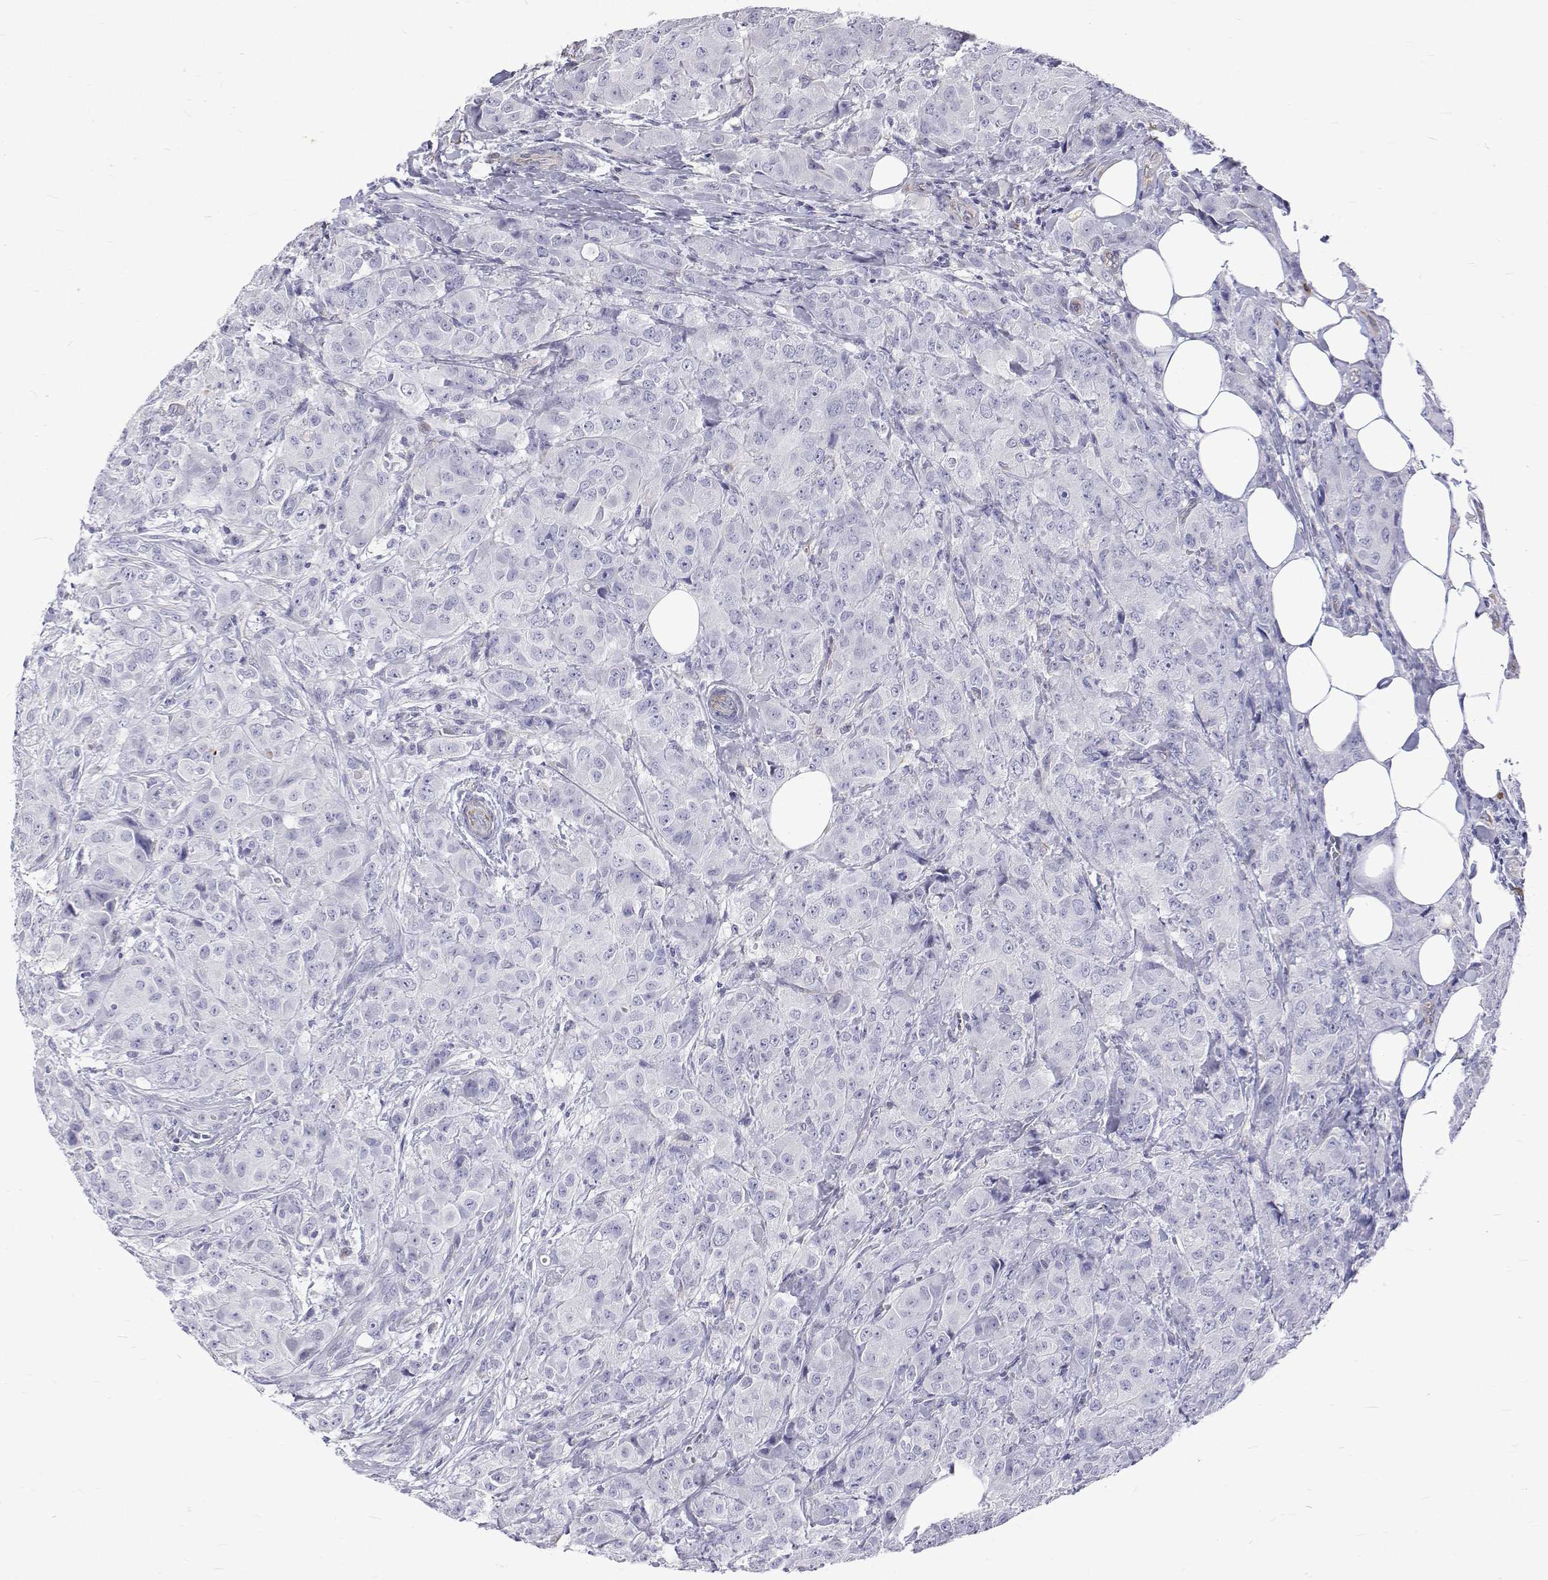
{"staining": {"intensity": "negative", "quantity": "none", "location": "none"}, "tissue": "breast cancer", "cell_type": "Tumor cells", "image_type": "cancer", "snomed": [{"axis": "morphology", "description": "Normal tissue, NOS"}, {"axis": "morphology", "description": "Duct carcinoma"}, {"axis": "topography", "description": "Breast"}], "caption": "An IHC image of breast intraductal carcinoma is shown. There is no staining in tumor cells of breast intraductal carcinoma.", "gene": "OPRPN", "patient": {"sex": "female", "age": 43}}